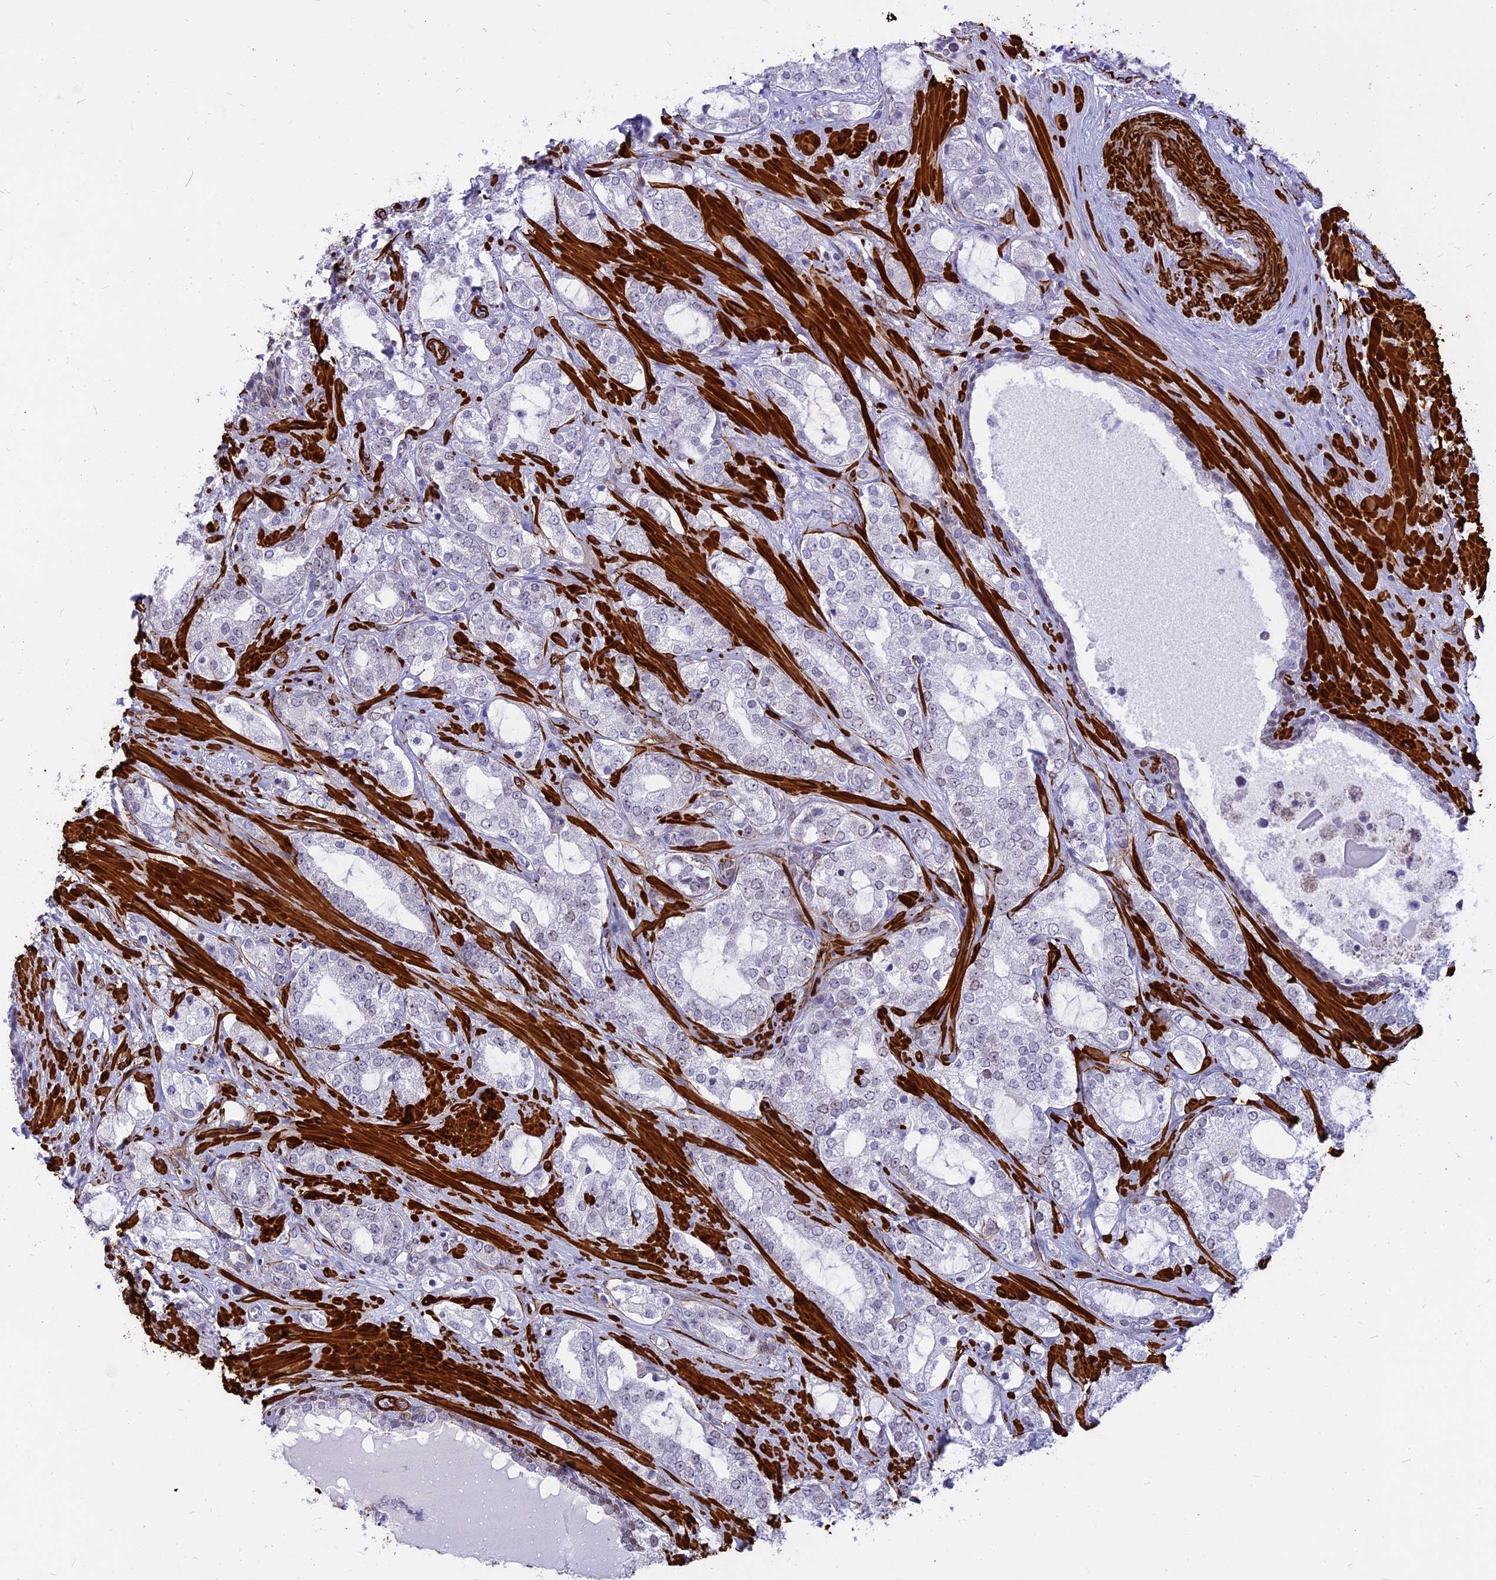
{"staining": {"intensity": "negative", "quantity": "none", "location": "none"}, "tissue": "prostate cancer", "cell_type": "Tumor cells", "image_type": "cancer", "snomed": [{"axis": "morphology", "description": "Adenocarcinoma, High grade"}, {"axis": "topography", "description": "Prostate"}], "caption": "Tumor cells show no significant protein expression in high-grade adenocarcinoma (prostate).", "gene": "CENPV", "patient": {"sex": "male", "age": 64}}